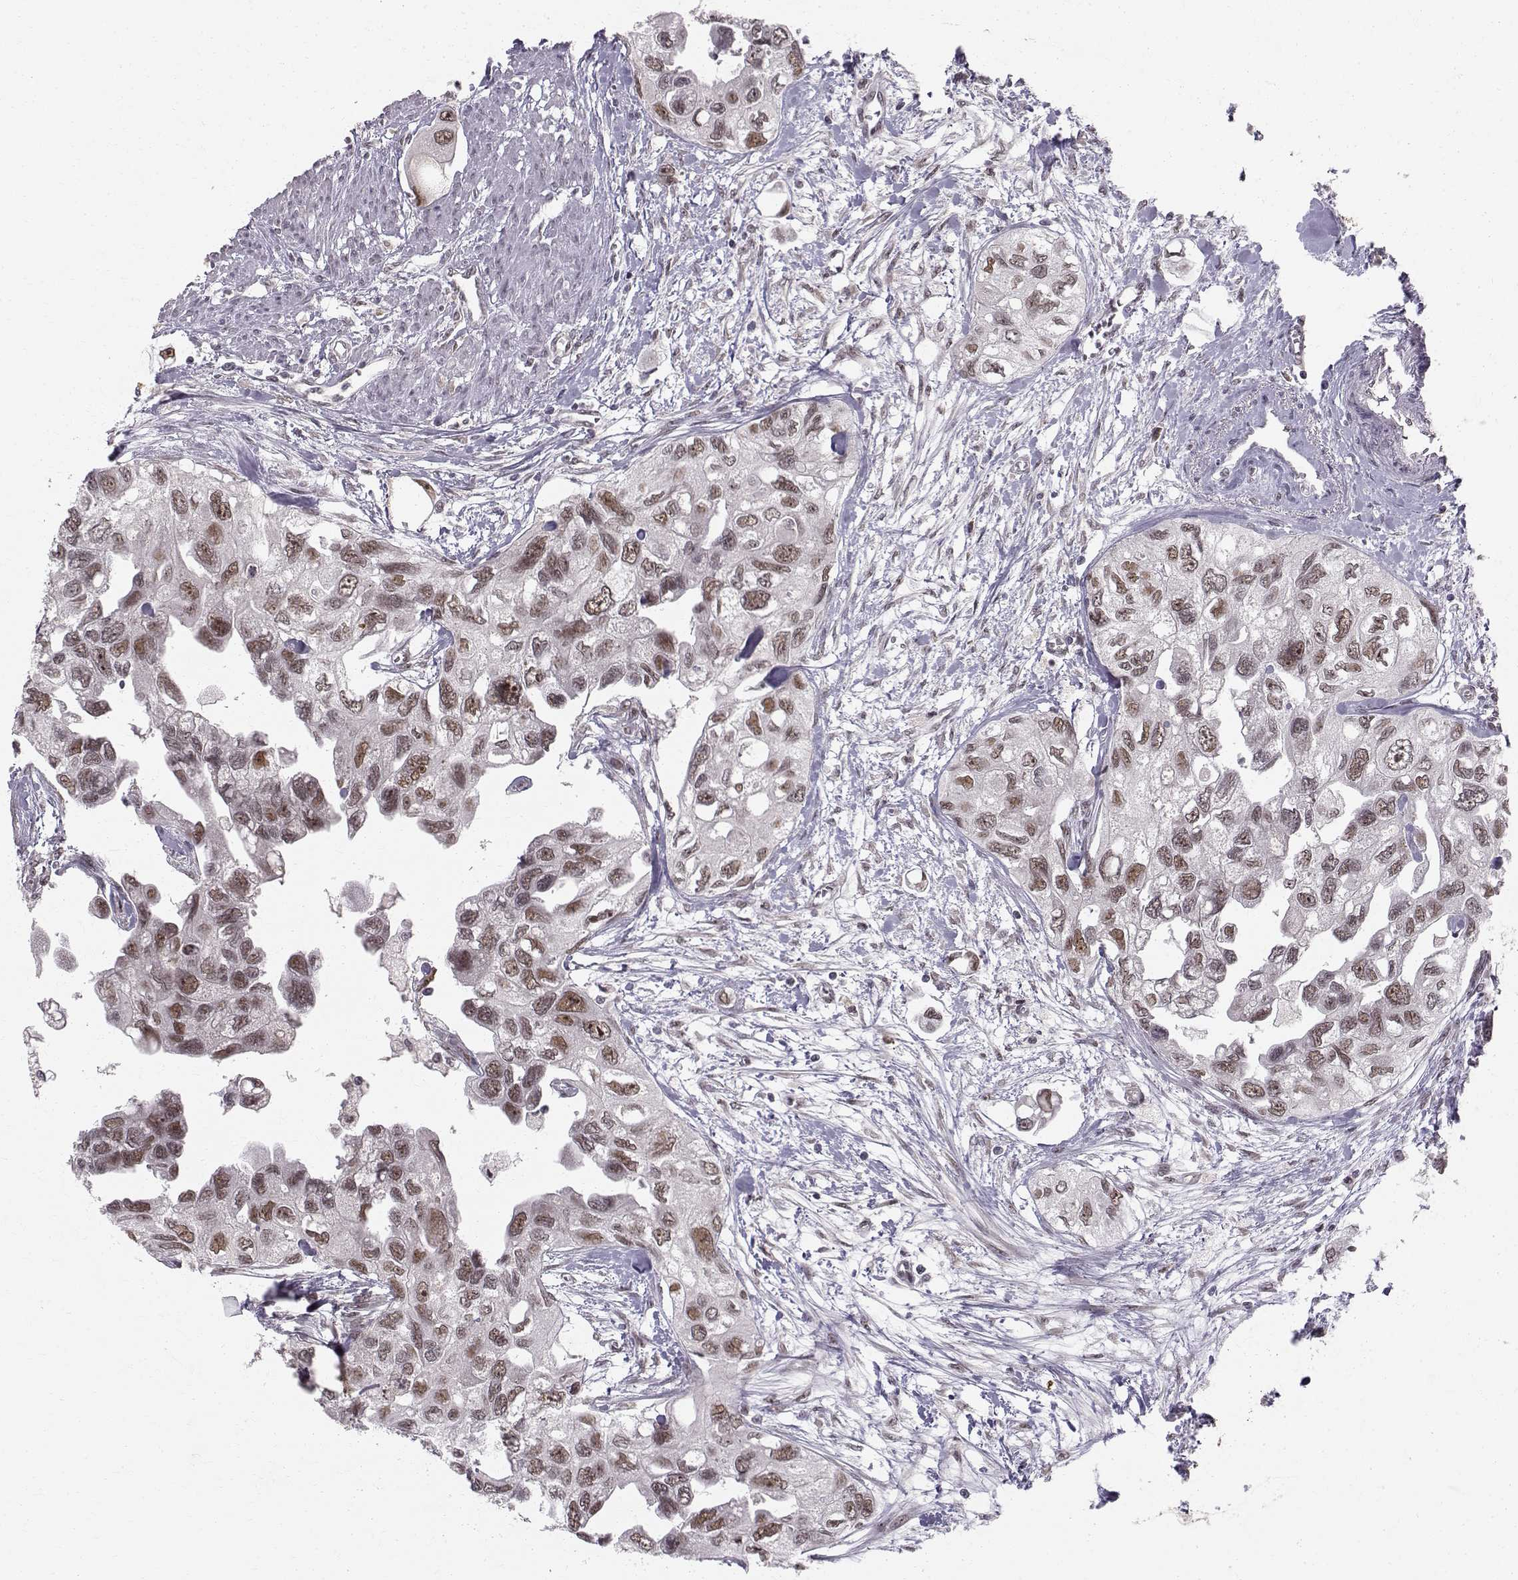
{"staining": {"intensity": "moderate", "quantity": "25%-75%", "location": "nuclear"}, "tissue": "urothelial cancer", "cell_type": "Tumor cells", "image_type": "cancer", "snomed": [{"axis": "morphology", "description": "Urothelial carcinoma, High grade"}, {"axis": "topography", "description": "Urinary bladder"}], "caption": "IHC of human urothelial cancer shows medium levels of moderate nuclear staining in approximately 25%-75% of tumor cells. (Stains: DAB (3,3'-diaminobenzidine) in brown, nuclei in blue, Microscopy: brightfield microscopy at high magnification).", "gene": "RPP38", "patient": {"sex": "male", "age": 59}}